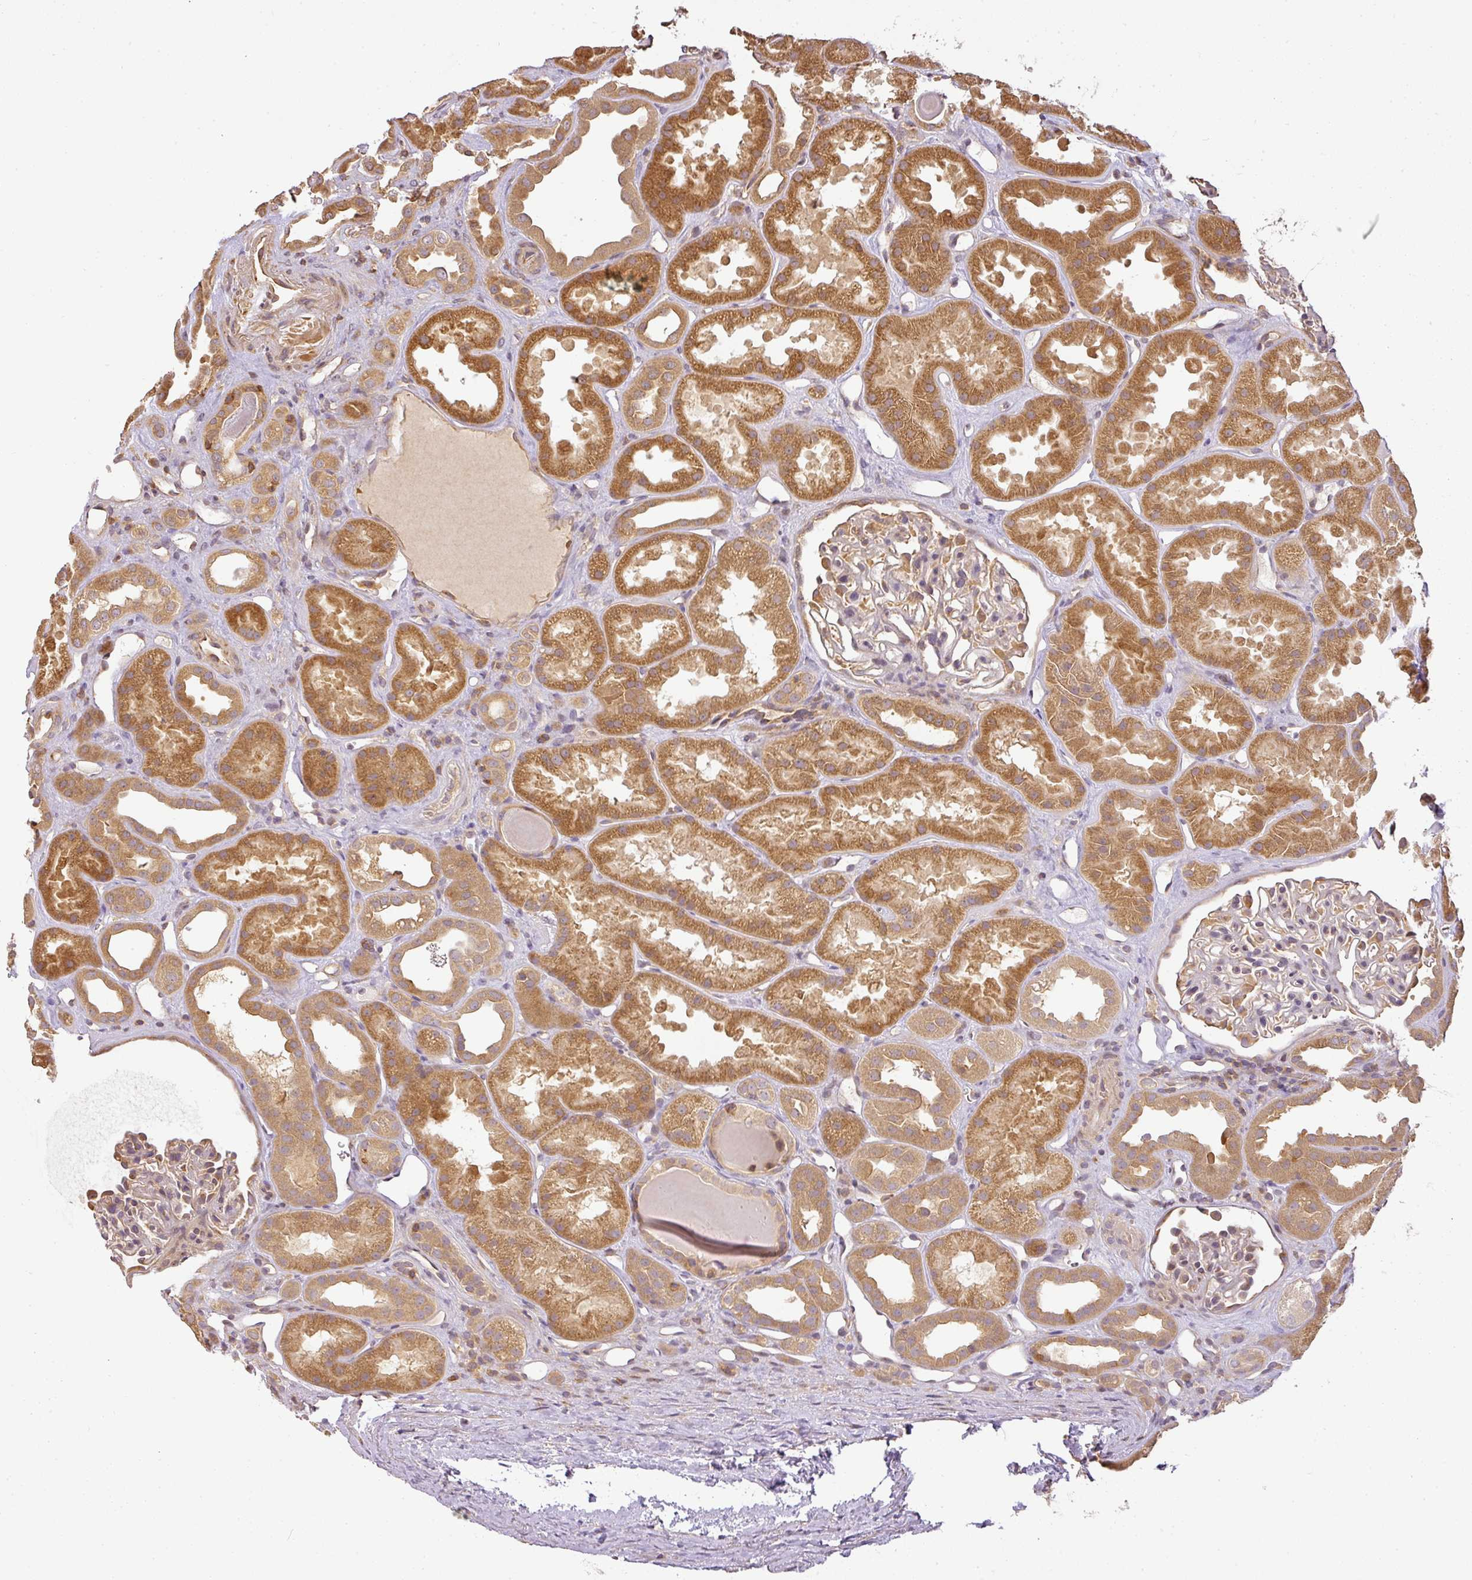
{"staining": {"intensity": "moderate", "quantity": "<25%", "location": "cytoplasmic/membranous"}, "tissue": "kidney", "cell_type": "Cells in glomeruli", "image_type": "normal", "snomed": [{"axis": "morphology", "description": "Normal tissue, NOS"}, {"axis": "topography", "description": "Kidney"}], "caption": "A micrograph of human kidney stained for a protein displays moderate cytoplasmic/membranous brown staining in cells in glomeruli.", "gene": "TCL1B", "patient": {"sex": "male", "age": 61}}